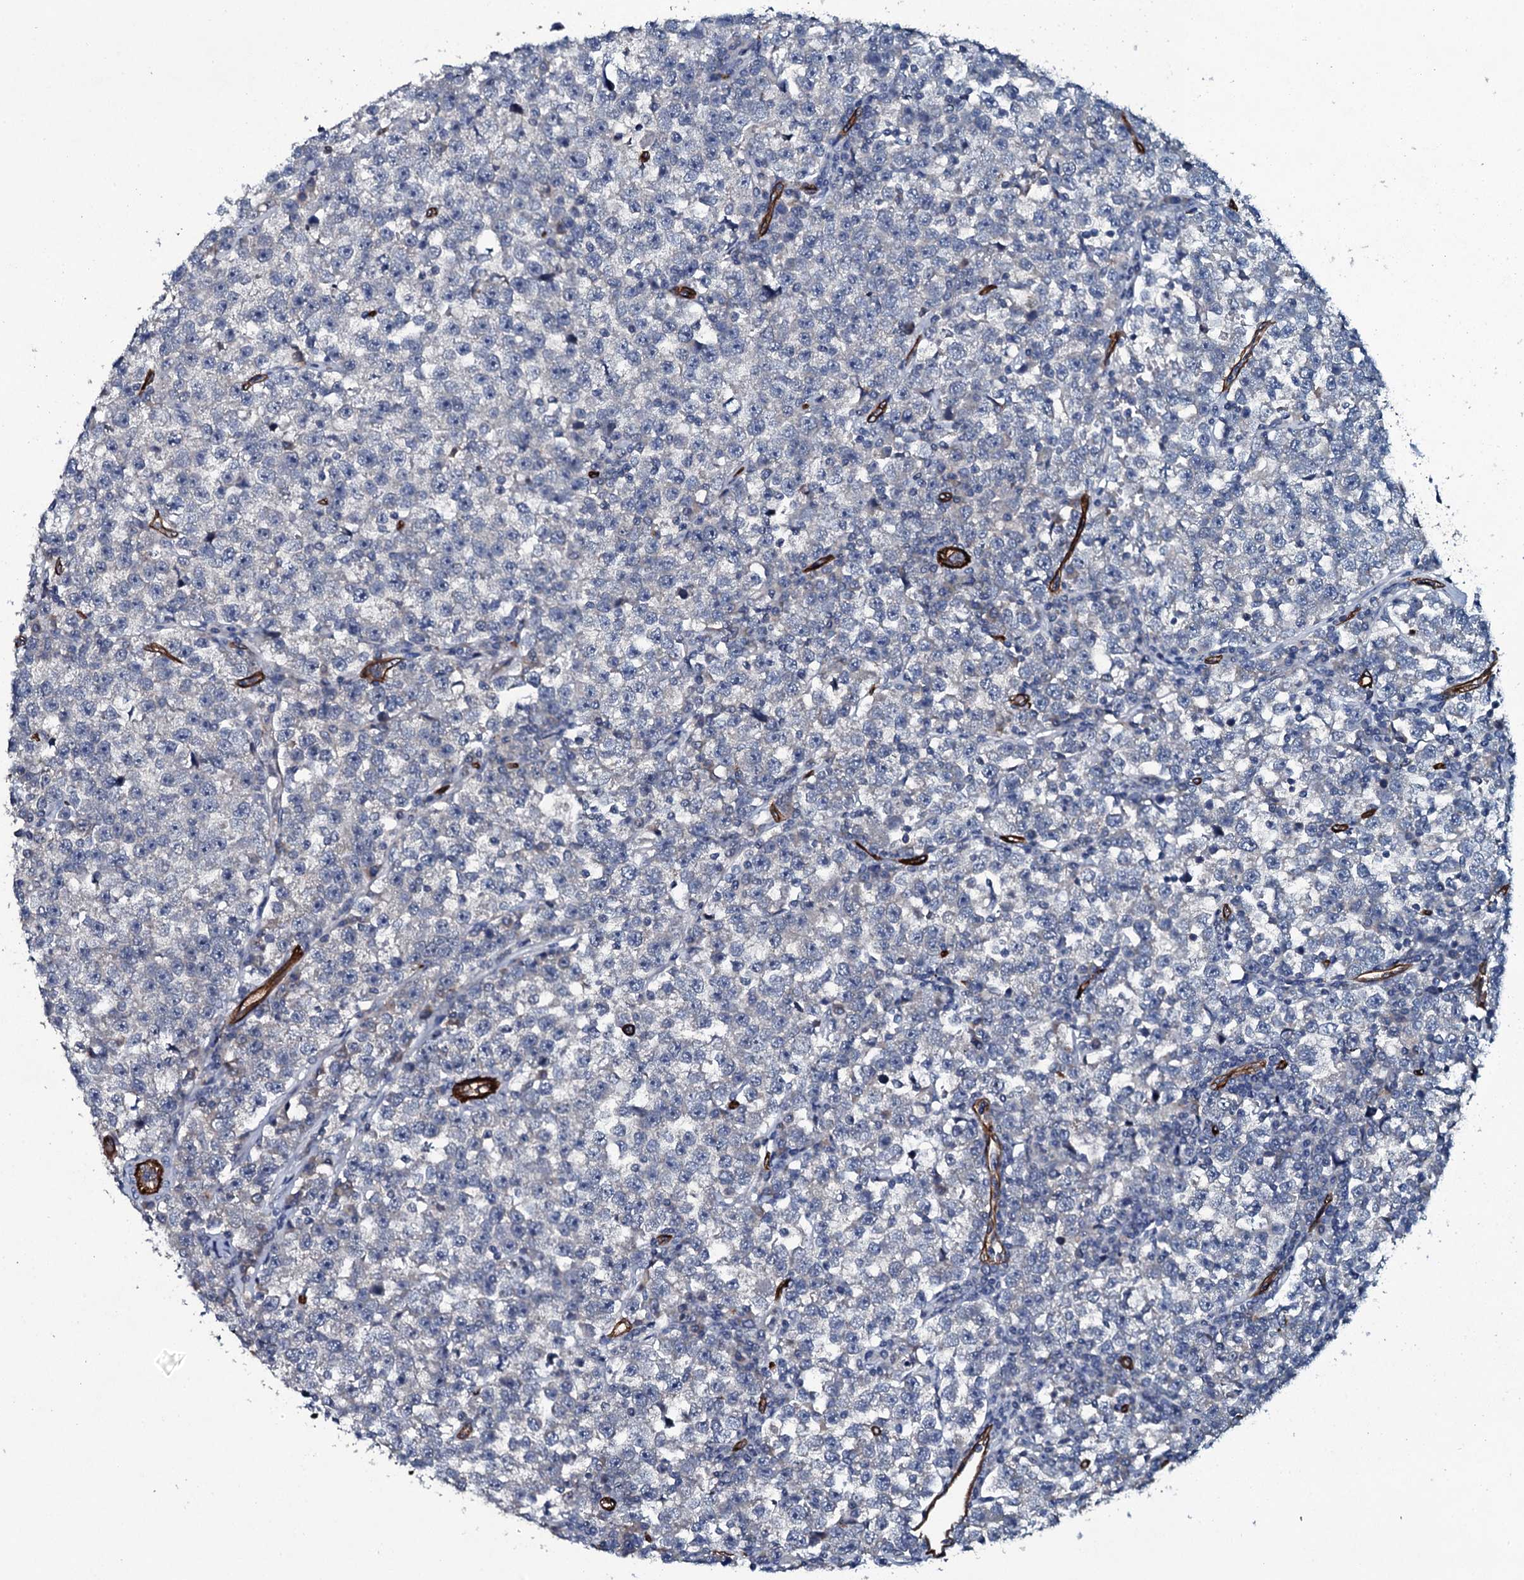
{"staining": {"intensity": "negative", "quantity": "none", "location": "none"}, "tissue": "testis cancer", "cell_type": "Tumor cells", "image_type": "cancer", "snomed": [{"axis": "morphology", "description": "Normal tissue, NOS"}, {"axis": "morphology", "description": "Seminoma, NOS"}, {"axis": "topography", "description": "Testis"}], "caption": "Tumor cells show no significant protein positivity in testis cancer (seminoma). The staining is performed using DAB (3,3'-diaminobenzidine) brown chromogen with nuclei counter-stained in using hematoxylin.", "gene": "CLEC14A", "patient": {"sex": "male", "age": 43}}